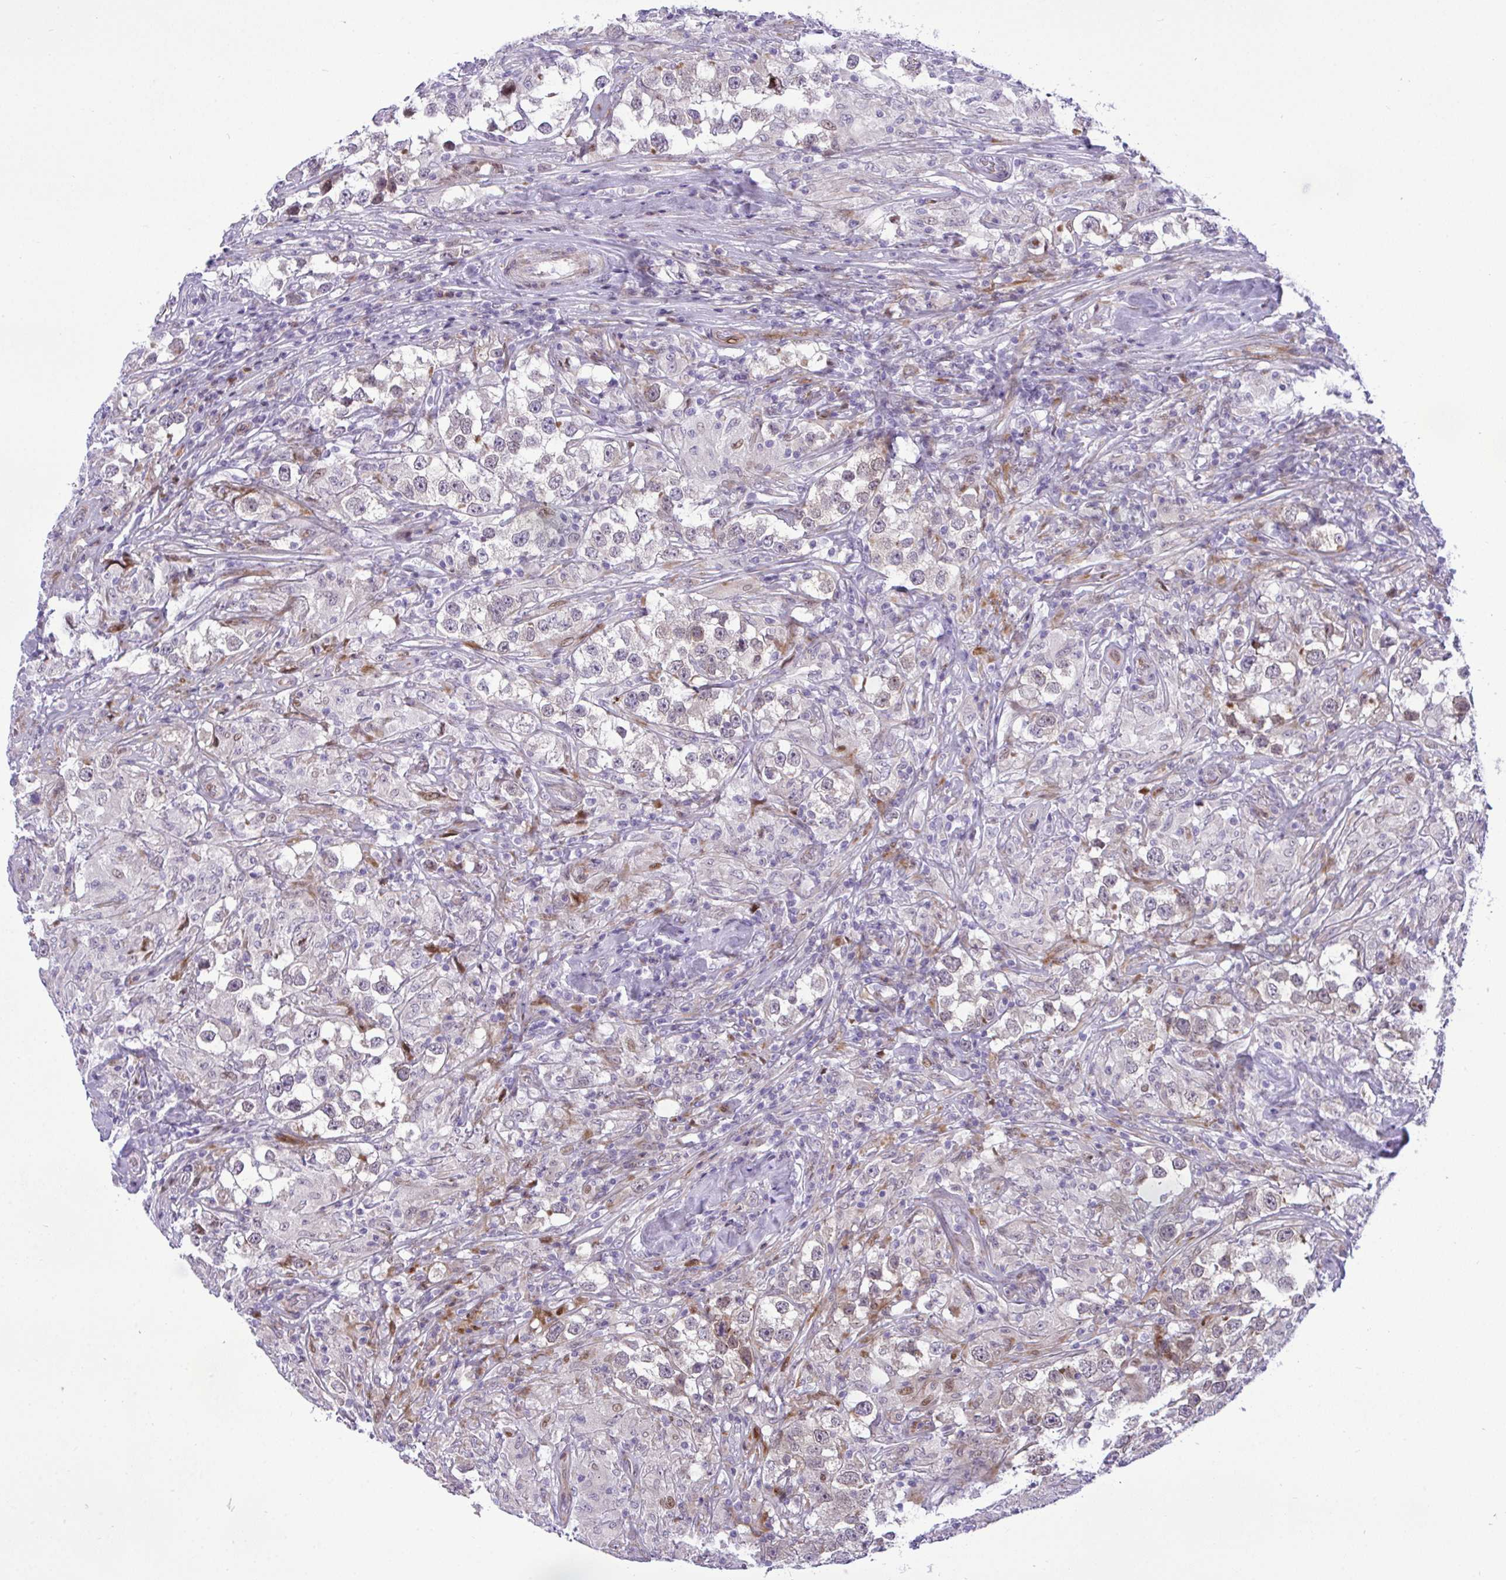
{"staining": {"intensity": "moderate", "quantity": "<25%", "location": "nuclear"}, "tissue": "testis cancer", "cell_type": "Tumor cells", "image_type": "cancer", "snomed": [{"axis": "morphology", "description": "Seminoma, NOS"}, {"axis": "topography", "description": "Testis"}], "caption": "Testis seminoma was stained to show a protein in brown. There is low levels of moderate nuclear positivity in approximately <25% of tumor cells. The staining is performed using DAB brown chromogen to label protein expression. The nuclei are counter-stained blue using hematoxylin.", "gene": "CASTOR2", "patient": {"sex": "male", "age": 46}}